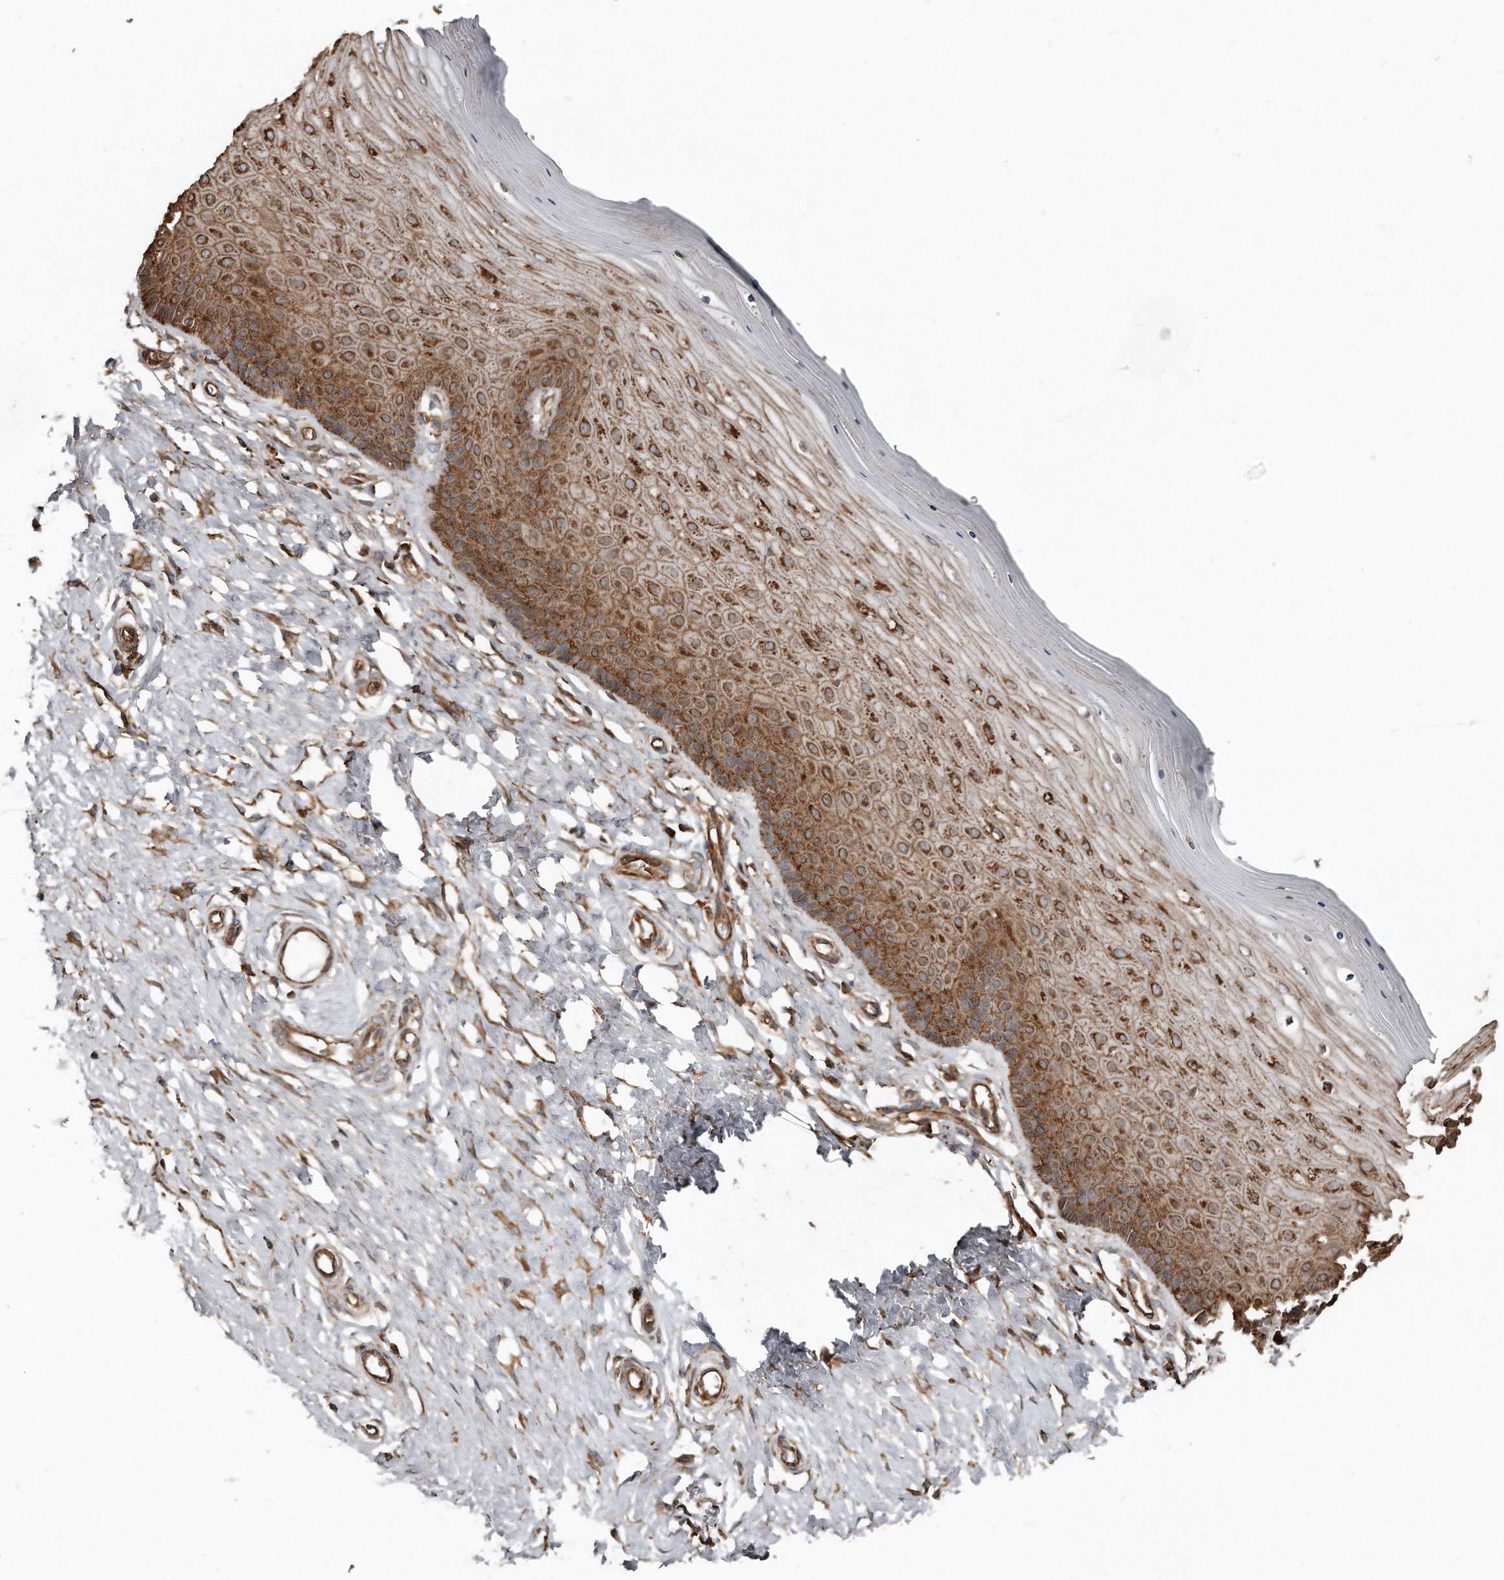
{"staining": {"intensity": "weak", "quantity": ">75%", "location": "cytoplasmic/membranous"}, "tissue": "cervix", "cell_type": "Glandular cells", "image_type": "normal", "snomed": [{"axis": "morphology", "description": "Normal tissue, NOS"}, {"axis": "topography", "description": "Cervix"}], "caption": "Brown immunohistochemical staining in benign cervix displays weak cytoplasmic/membranous expression in approximately >75% of glandular cells. Using DAB (3,3'-diaminobenzidine) (brown) and hematoxylin (blue) stains, captured at high magnification using brightfield microscopy.", "gene": "SNAP47", "patient": {"sex": "female", "age": 55}}